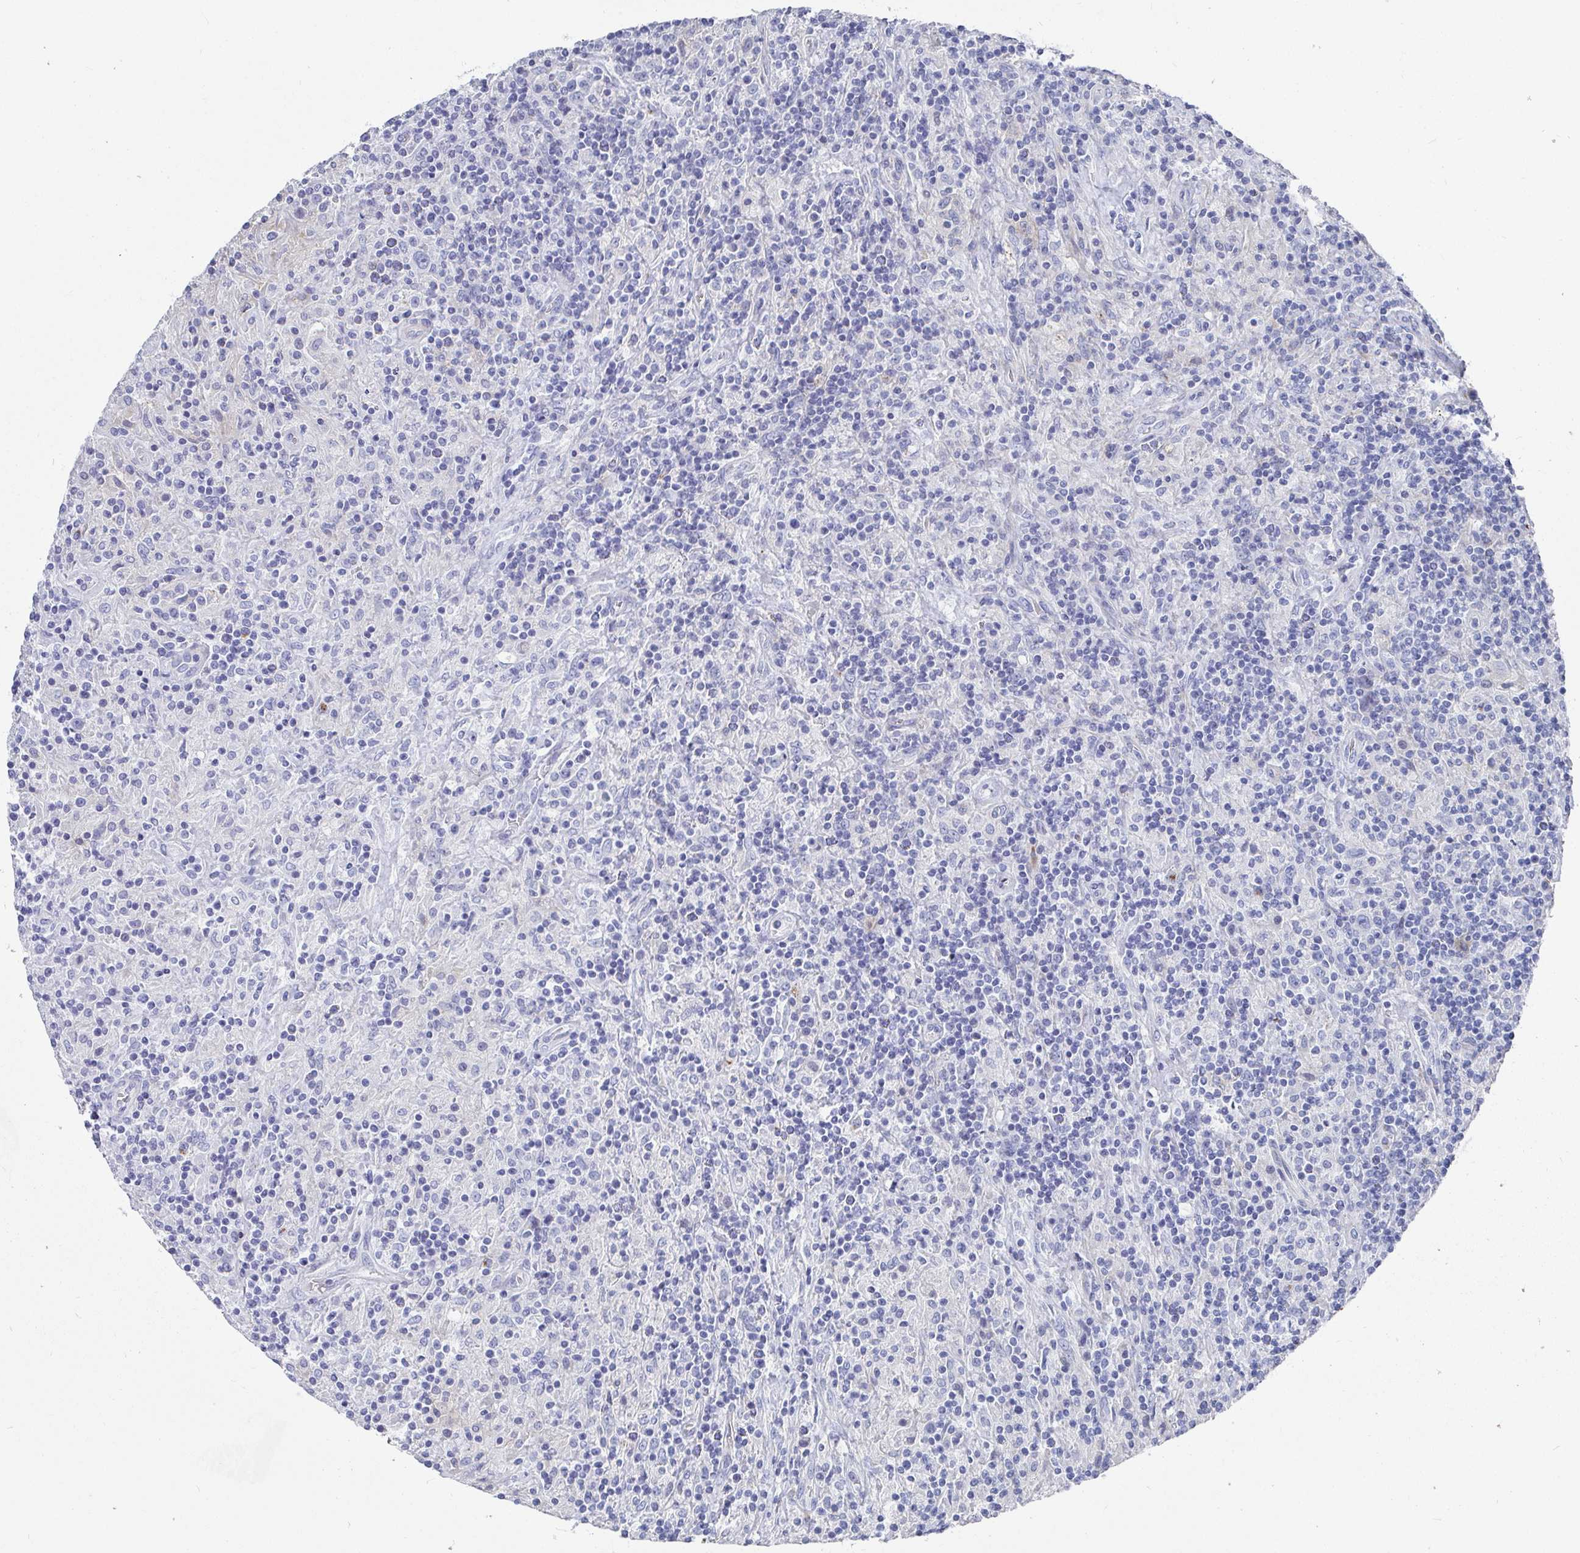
{"staining": {"intensity": "negative", "quantity": "none", "location": "none"}, "tissue": "lymphoma", "cell_type": "Tumor cells", "image_type": "cancer", "snomed": [{"axis": "morphology", "description": "Hodgkin's disease, NOS"}, {"axis": "topography", "description": "Lymph node"}], "caption": "Immunohistochemistry (IHC) of human lymphoma displays no expression in tumor cells.", "gene": "ZFP82", "patient": {"sex": "male", "age": 70}}